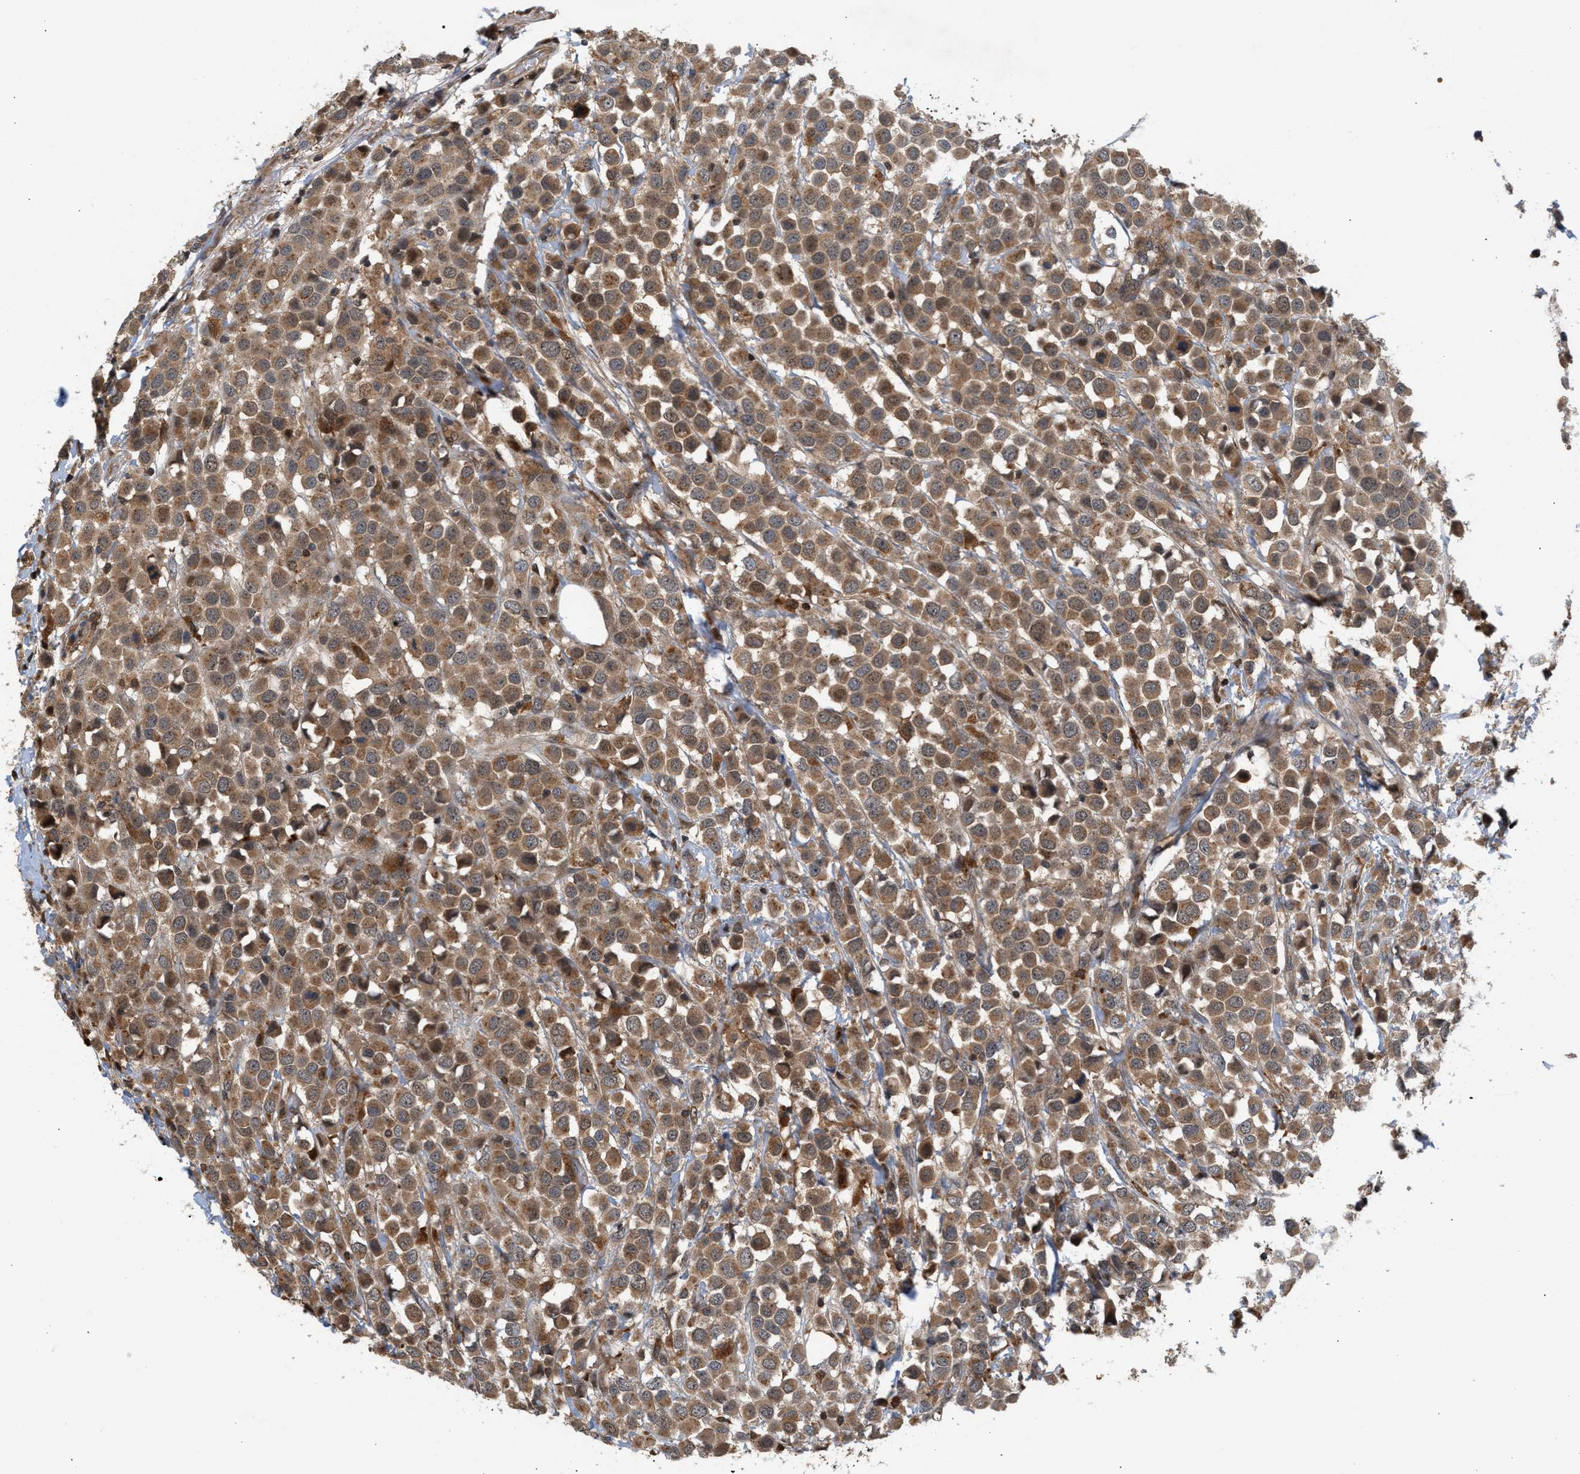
{"staining": {"intensity": "moderate", "quantity": ">75%", "location": "cytoplasmic/membranous"}, "tissue": "breast cancer", "cell_type": "Tumor cells", "image_type": "cancer", "snomed": [{"axis": "morphology", "description": "Duct carcinoma"}, {"axis": "topography", "description": "Breast"}], "caption": "This is an image of IHC staining of breast cancer, which shows moderate expression in the cytoplasmic/membranous of tumor cells.", "gene": "GLOD4", "patient": {"sex": "female", "age": 61}}